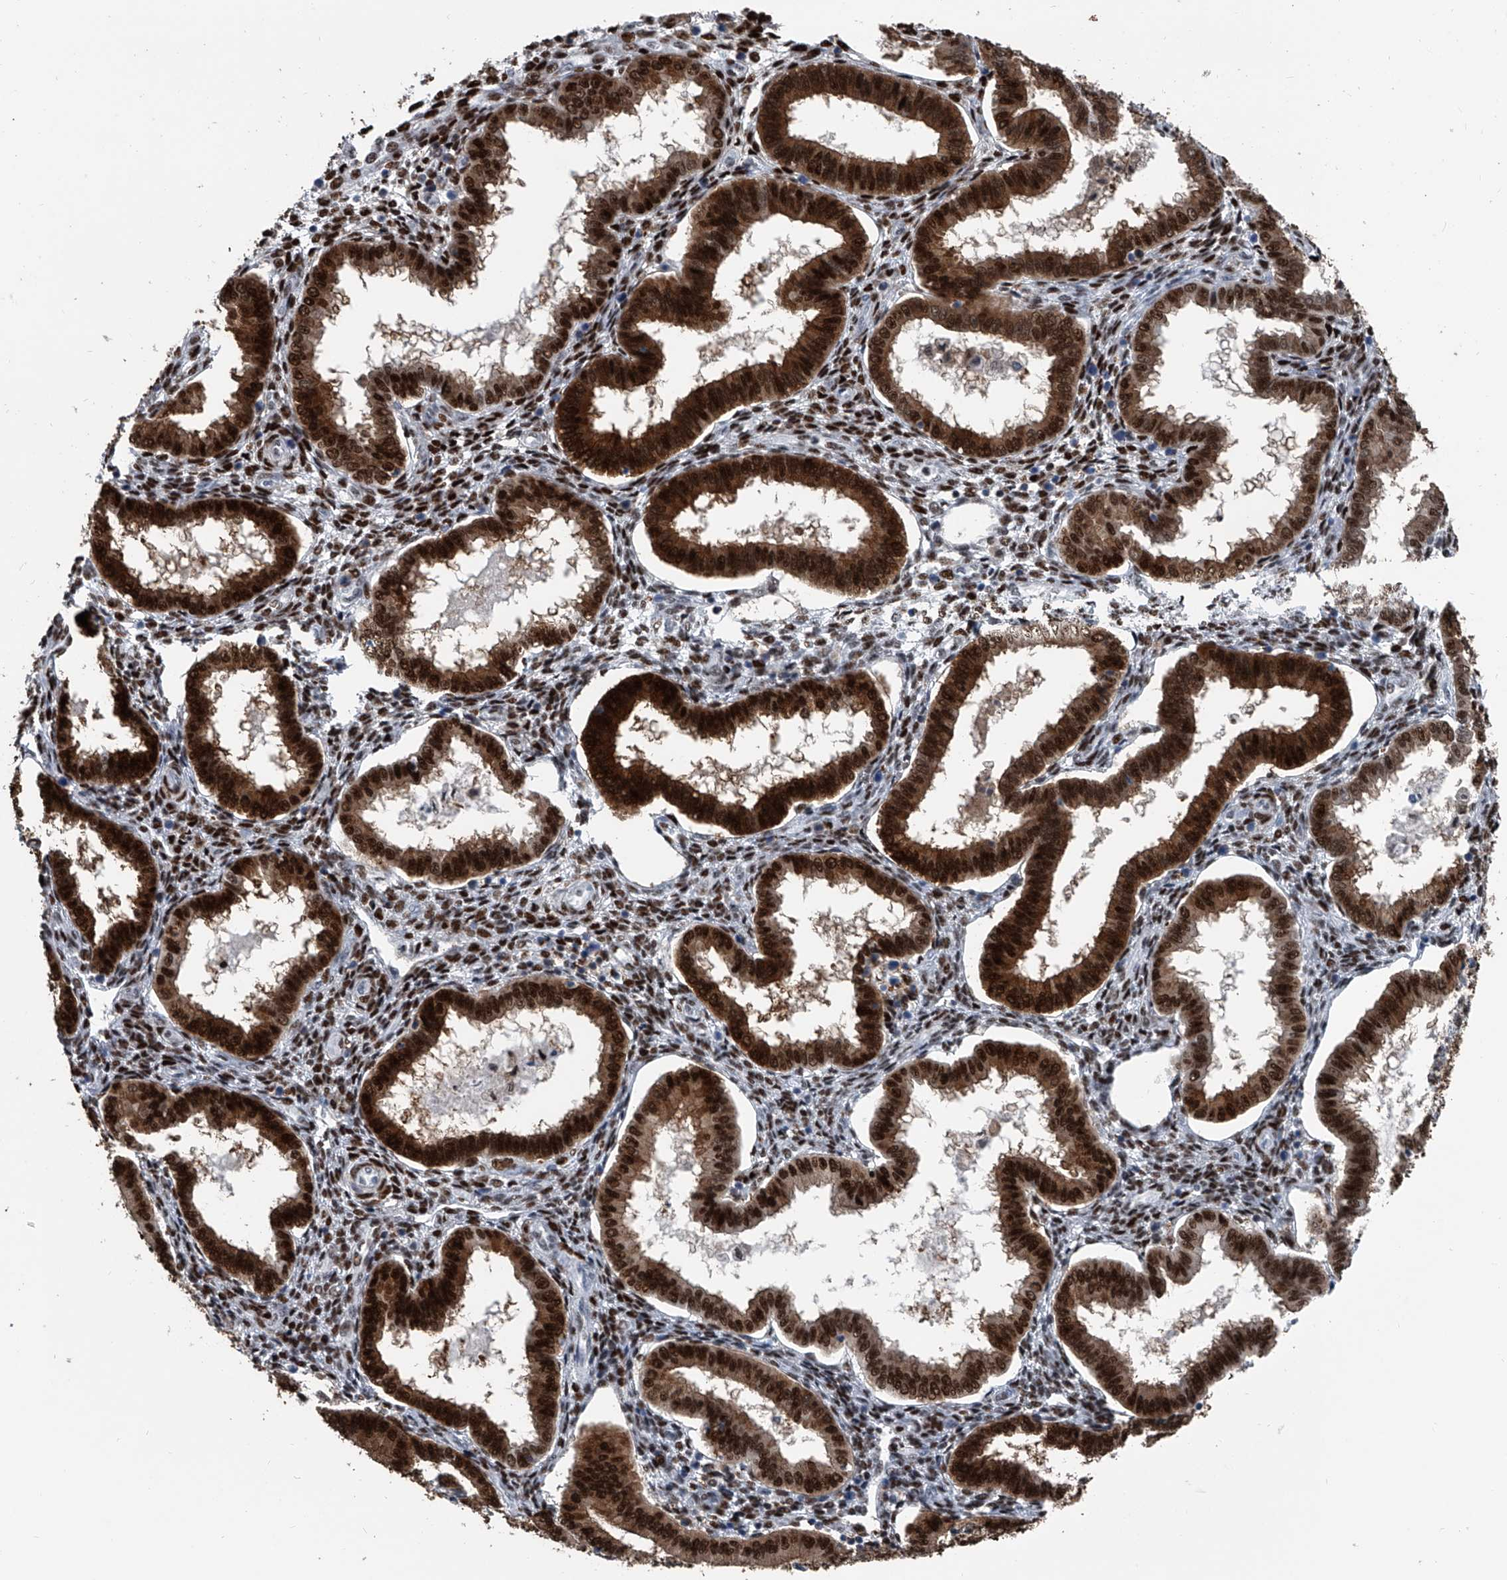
{"staining": {"intensity": "moderate", "quantity": ">75%", "location": "cytoplasmic/membranous"}, "tissue": "endometrium", "cell_type": "Cells in endometrial stroma", "image_type": "normal", "snomed": [{"axis": "morphology", "description": "Normal tissue, NOS"}, {"axis": "topography", "description": "Endometrium"}], "caption": "IHC (DAB) staining of benign endometrium shows moderate cytoplasmic/membranous protein staining in about >75% of cells in endometrial stroma. Using DAB (brown) and hematoxylin (blue) stains, captured at high magnification using brightfield microscopy.", "gene": "FKBP5", "patient": {"sex": "female", "age": 24}}